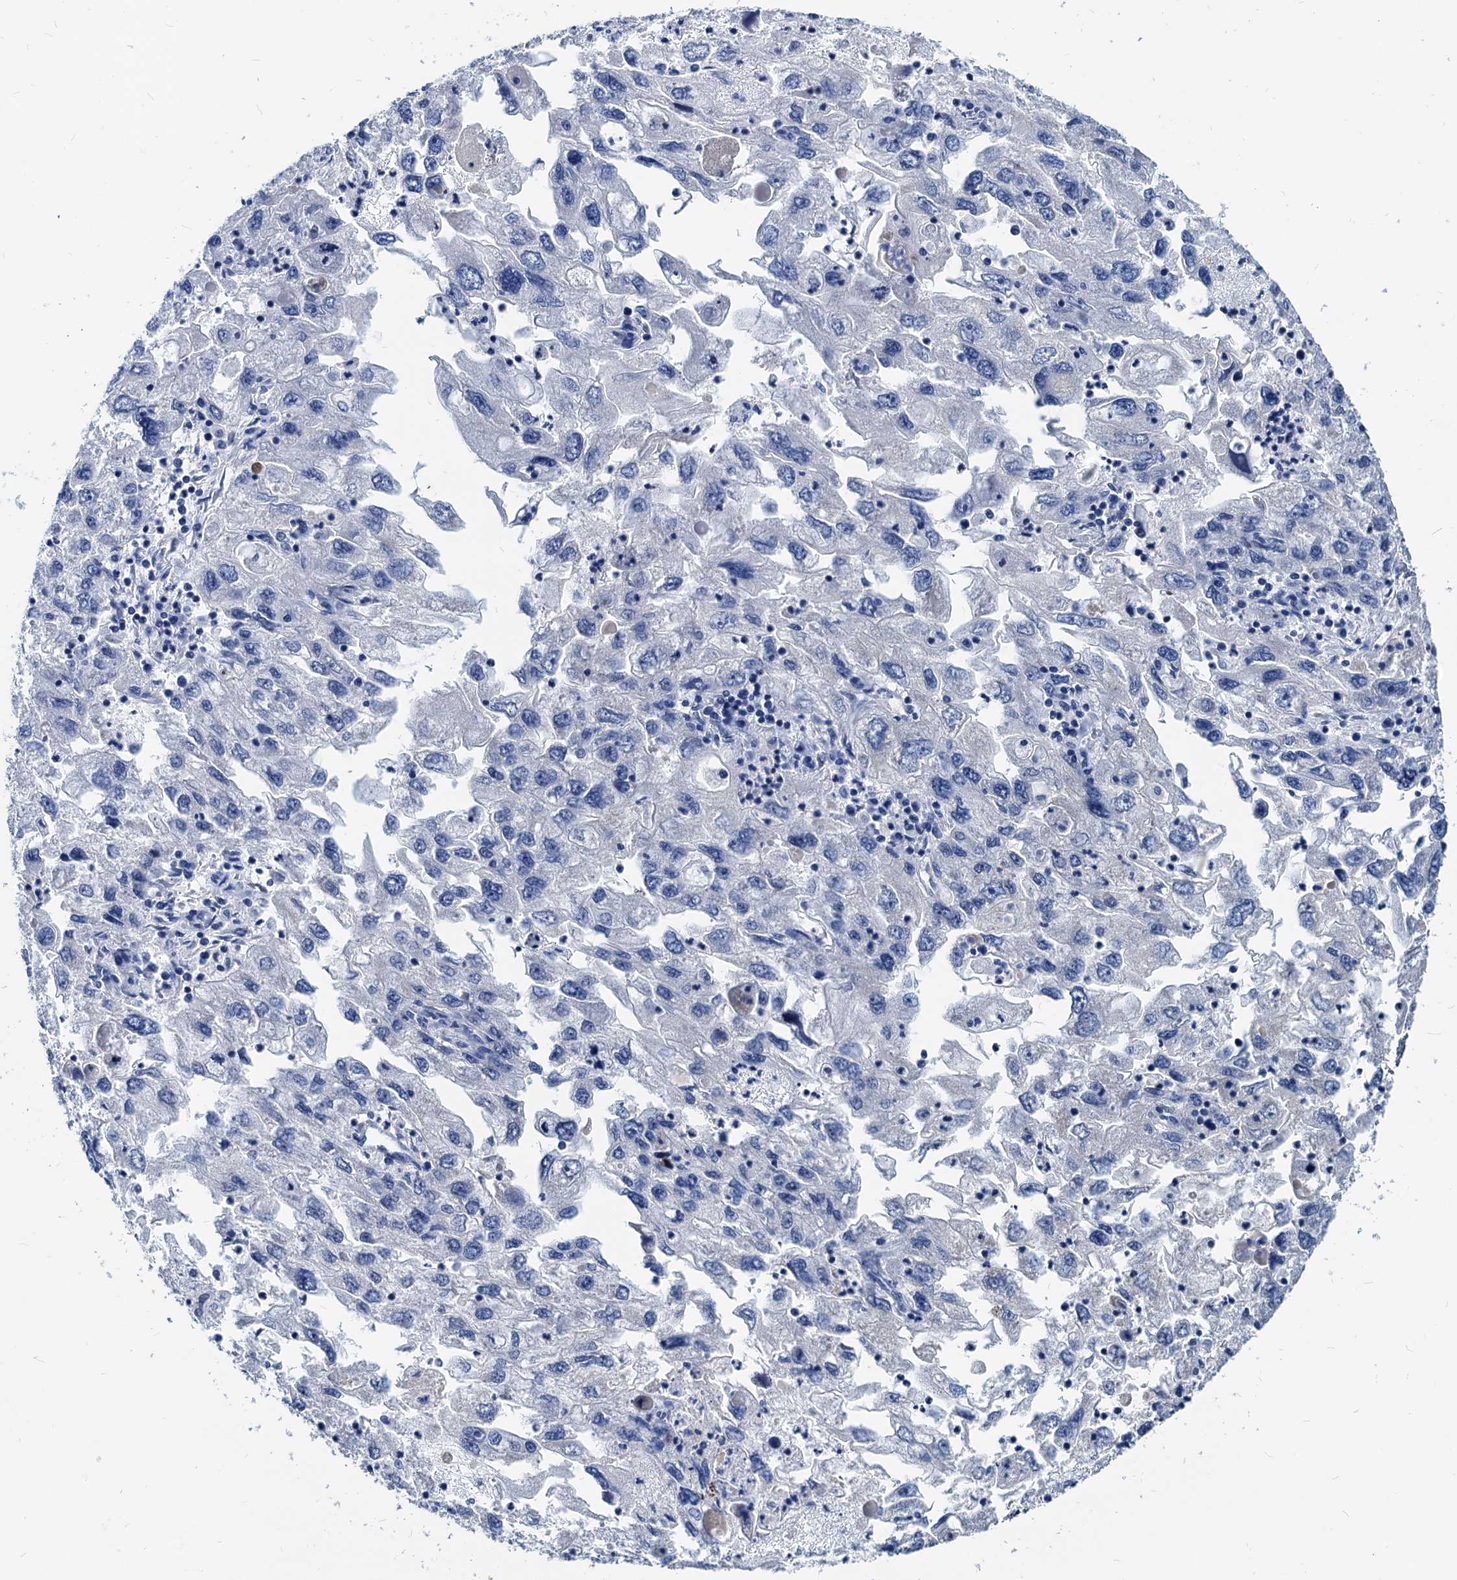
{"staining": {"intensity": "negative", "quantity": "none", "location": "none"}, "tissue": "endometrial cancer", "cell_type": "Tumor cells", "image_type": "cancer", "snomed": [{"axis": "morphology", "description": "Adenocarcinoma, NOS"}, {"axis": "topography", "description": "Endometrium"}], "caption": "The photomicrograph demonstrates no staining of tumor cells in adenocarcinoma (endometrial).", "gene": "HSF2", "patient": {"sex": "female", "age": 49}}